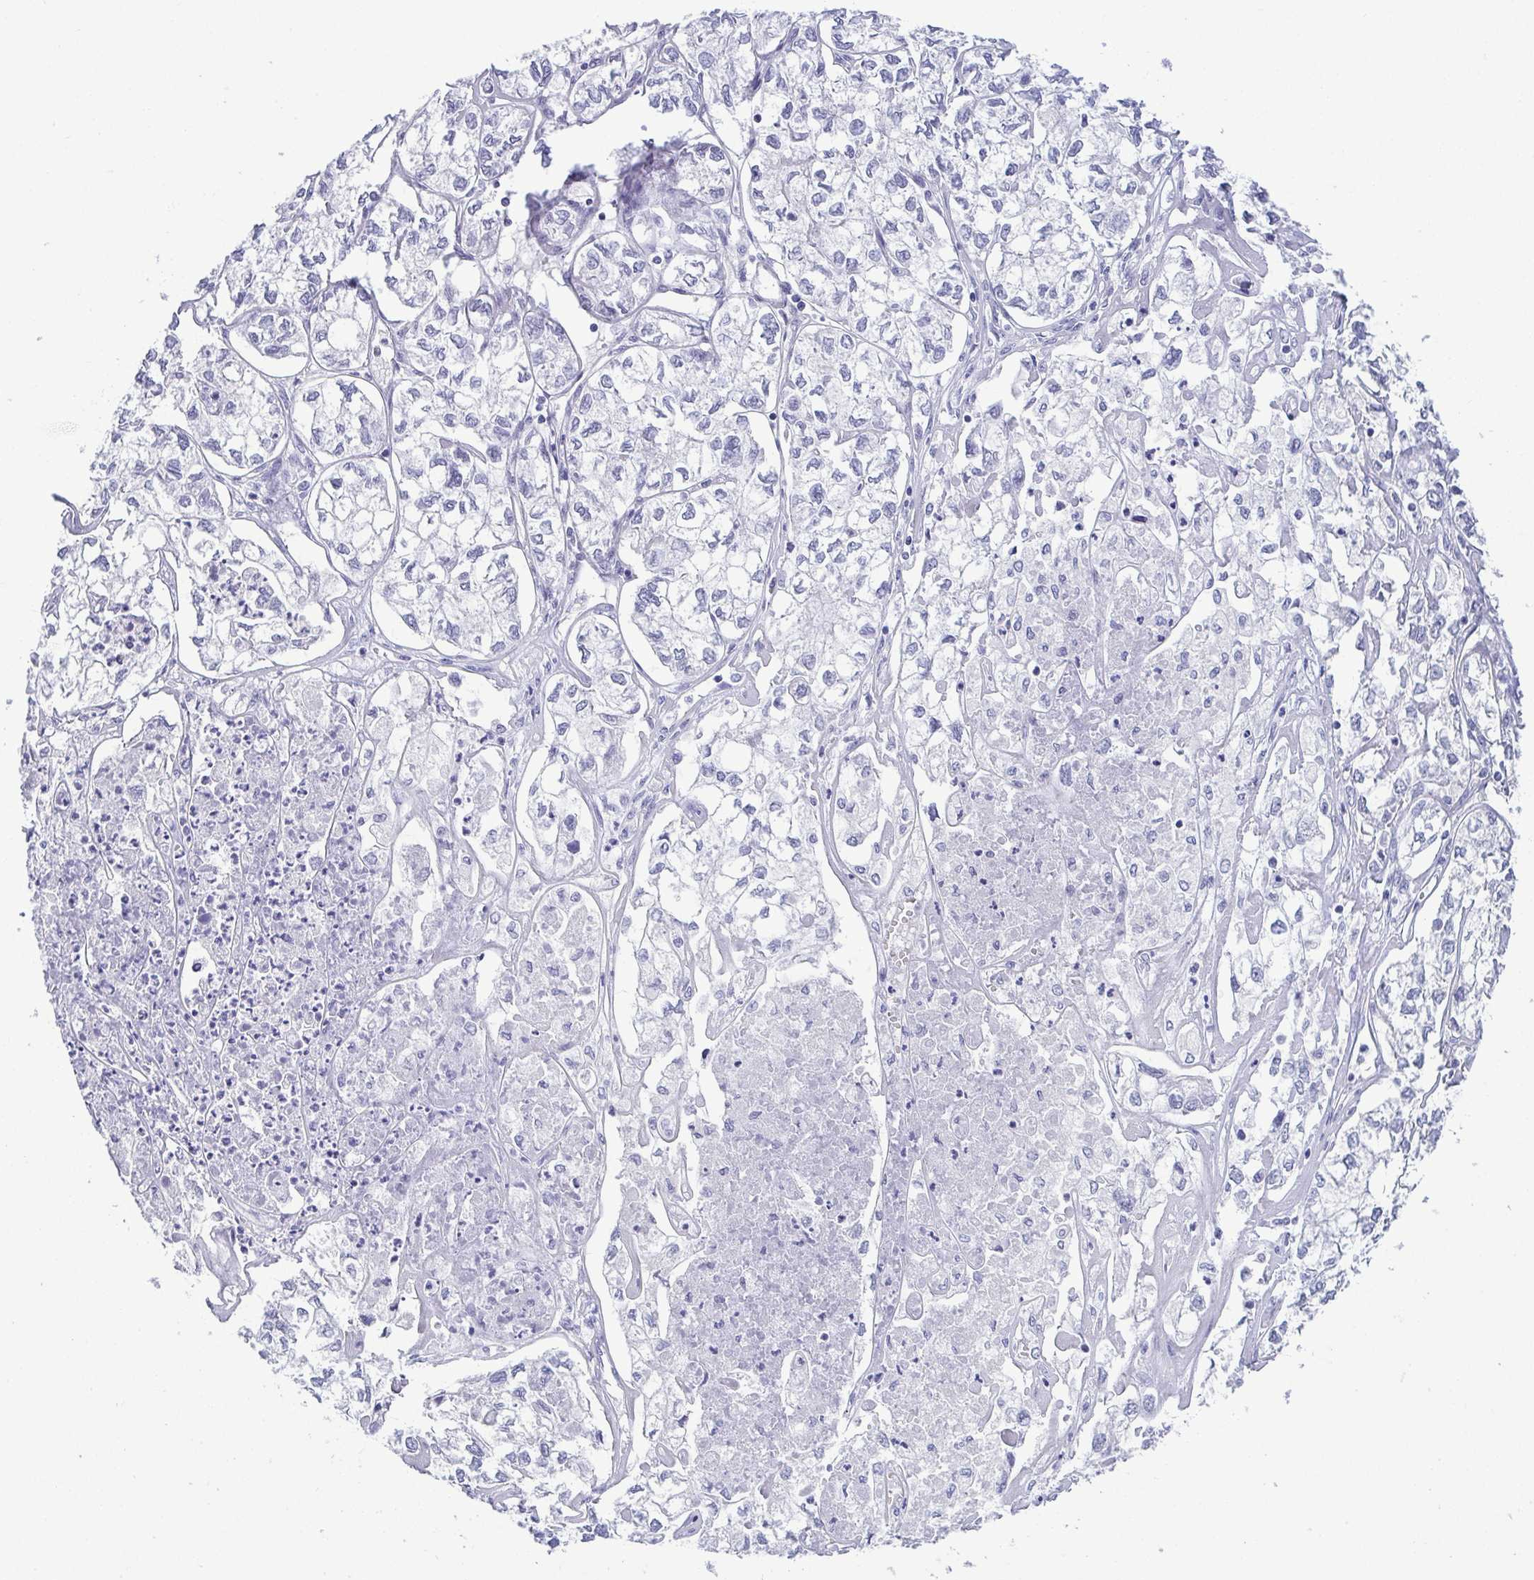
{"staining": {"intensity": "negative", "quantity": "none", "location": "none"}, "tissue": "ovarian cancer", "cell_type": "Tumor cells", "image_type": "cancer", "snomed": [{"axis": "morphology", "description": "Carcinoma, endometroid"}, {"axis": "topography", "description": "Ovary"}], "caption": "Tumor cells show no significant expression in endometroid carcinoma (ovarian).", "gene": "BZW1", "patient": {"sex": "female", "age": 64}}